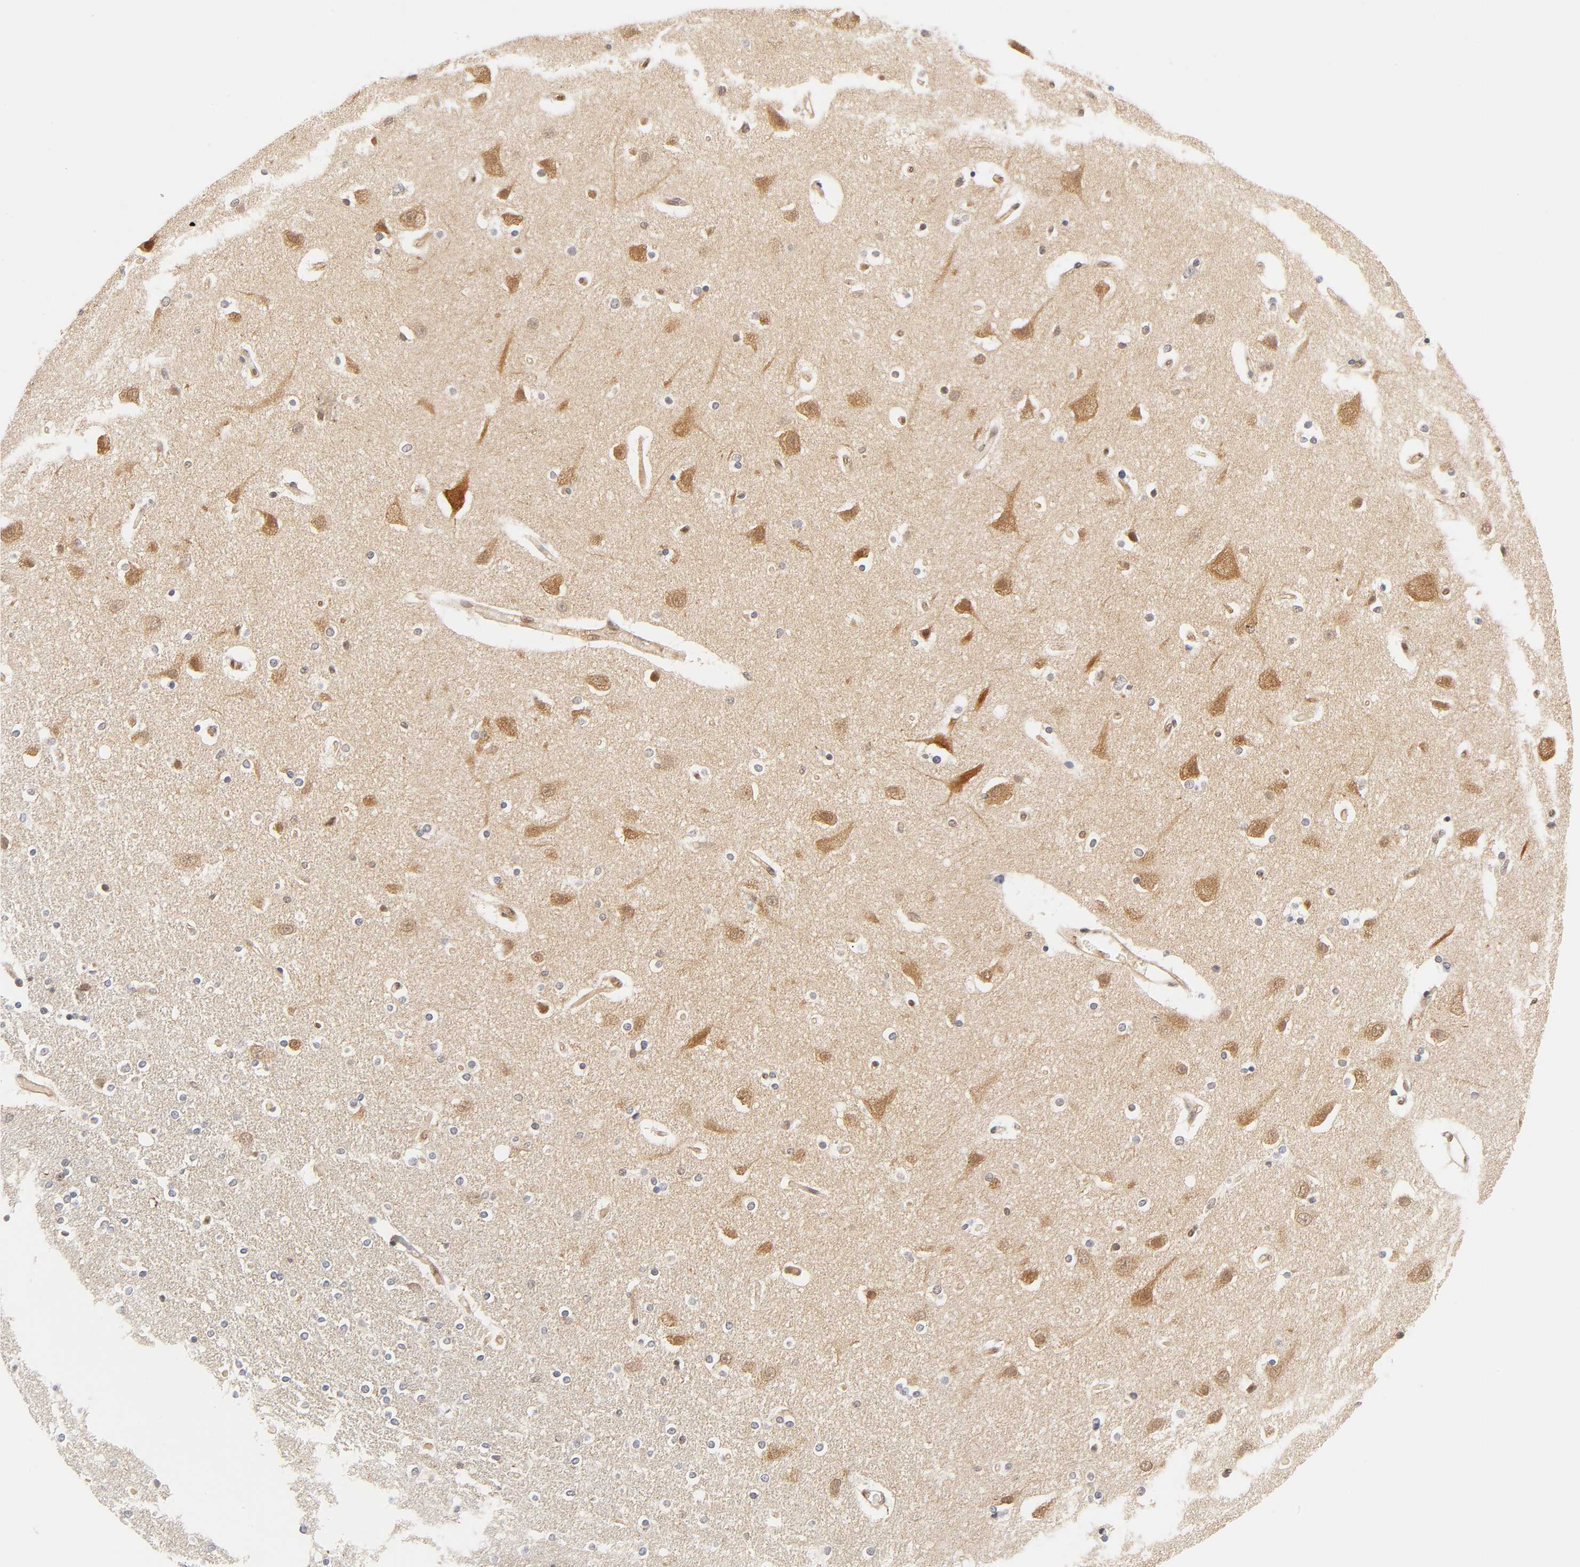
{"staining": {"intensity": "weak", "quantity": "<25%", "location": "cytoplasmic/membranous,nuclear"}, "tissue": "caudate", "cell_type": "Glial cells", "image_type": "normal", "snomed": [{"axis": "morphology", "description": "Normal tissue, NOS"}, {"axis": "topography", "description": "Lateral ventricle wall"}], "caption": "This is a micrograph of immunohistochemistry (IHC) staining of benign caudate, which shows no positivity in glial cells. The staining is performed using DAB (3,3'-diaminobenzidine) brown chromogen with nuclei counter-stained in using hematoxylin.", "gene": "CDC37", "patient": {"sex": "female", "age": 54}}